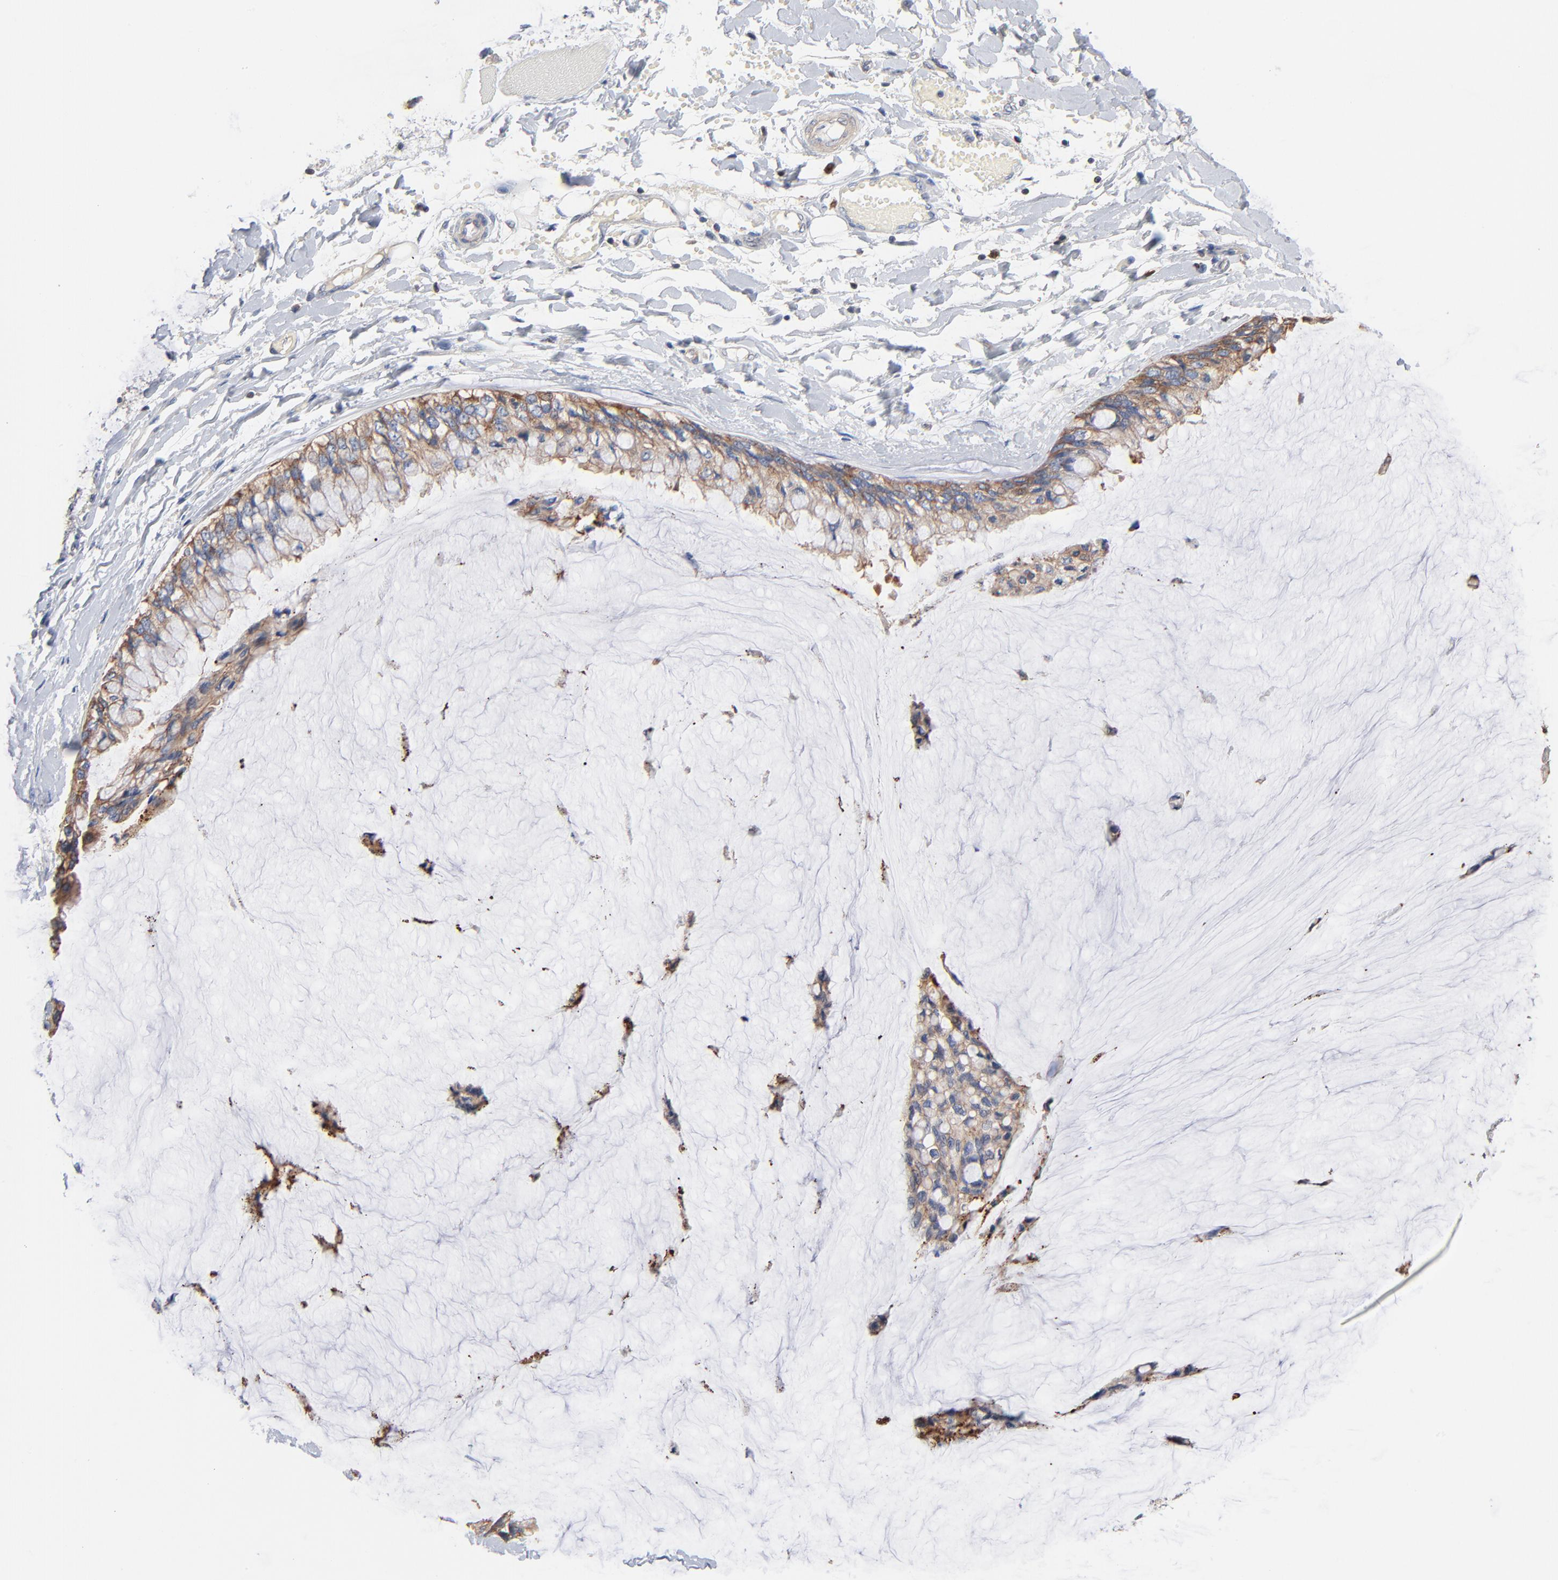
{"staining": {"intensity": "weak", "quantity": ">75%", "location": "cytoplasmic/membranous"}, "tissue": "ovarian cancer", "cell_type": "Tumor cells", "image_type": "cancer", "snomed": [{"axis": "morphology", "description": "Cystadenocarcinoma, mucinous, NOS"}, {"axis": "topography", "description": "Ovary"}], "caption": "Mucinous cystadenocarcinoma (ovarian) stained with IHC displays weak cytoplasmic/membranous positivity in about >75% of tumor cells. The protein is shown in brown color, while the nuclei are stained blue.", "gene": "ARHGEF6", "patient": {"sex": "female", "age": 39}}